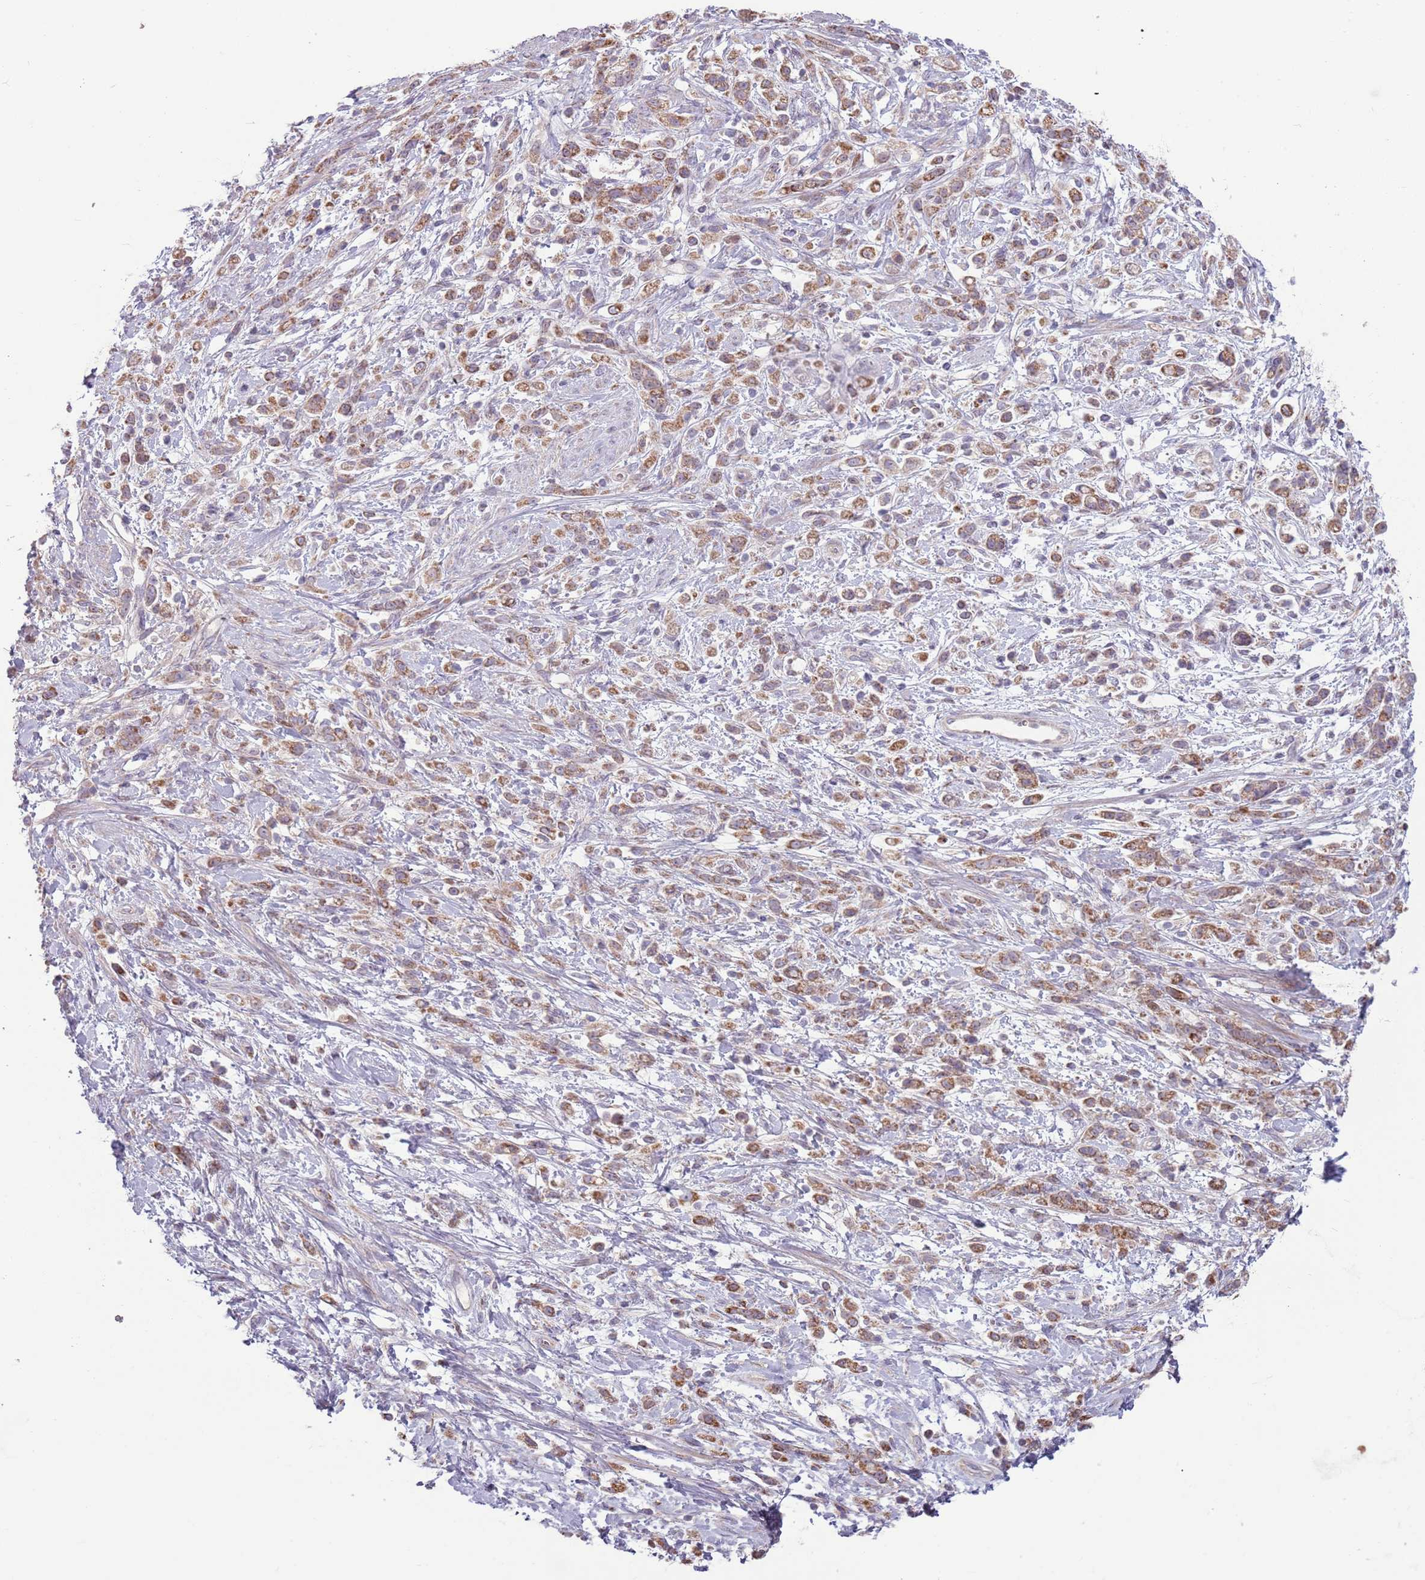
{"staining": {"intensity": "moderate", "quantity": ">75%", "location": "cytoplasmic/membranous"}, "tissue": "stomach cancer", "cell_type": "Tumor cells", "image_type": "cancer", "snomed": [{"axis": "morphology", "description": "Adenocarcinoma, NOS"}, {"axis": "topography", "description": "Stomach"}], "caption": "Immunohistochemistry of adenocarcinoma (stomach) demonstrates medium levels of moderate cytoplasmic/membranous expression in approximately >75% of tumor cells. The staining was performed using DAB (3,3'-diaminobenzidine), with brown indicating positive protein expression. Nuclei are stained blue with hematoxylin.", "gene": "ZNF530", "patient": {"sex": "female", "age": 60}}